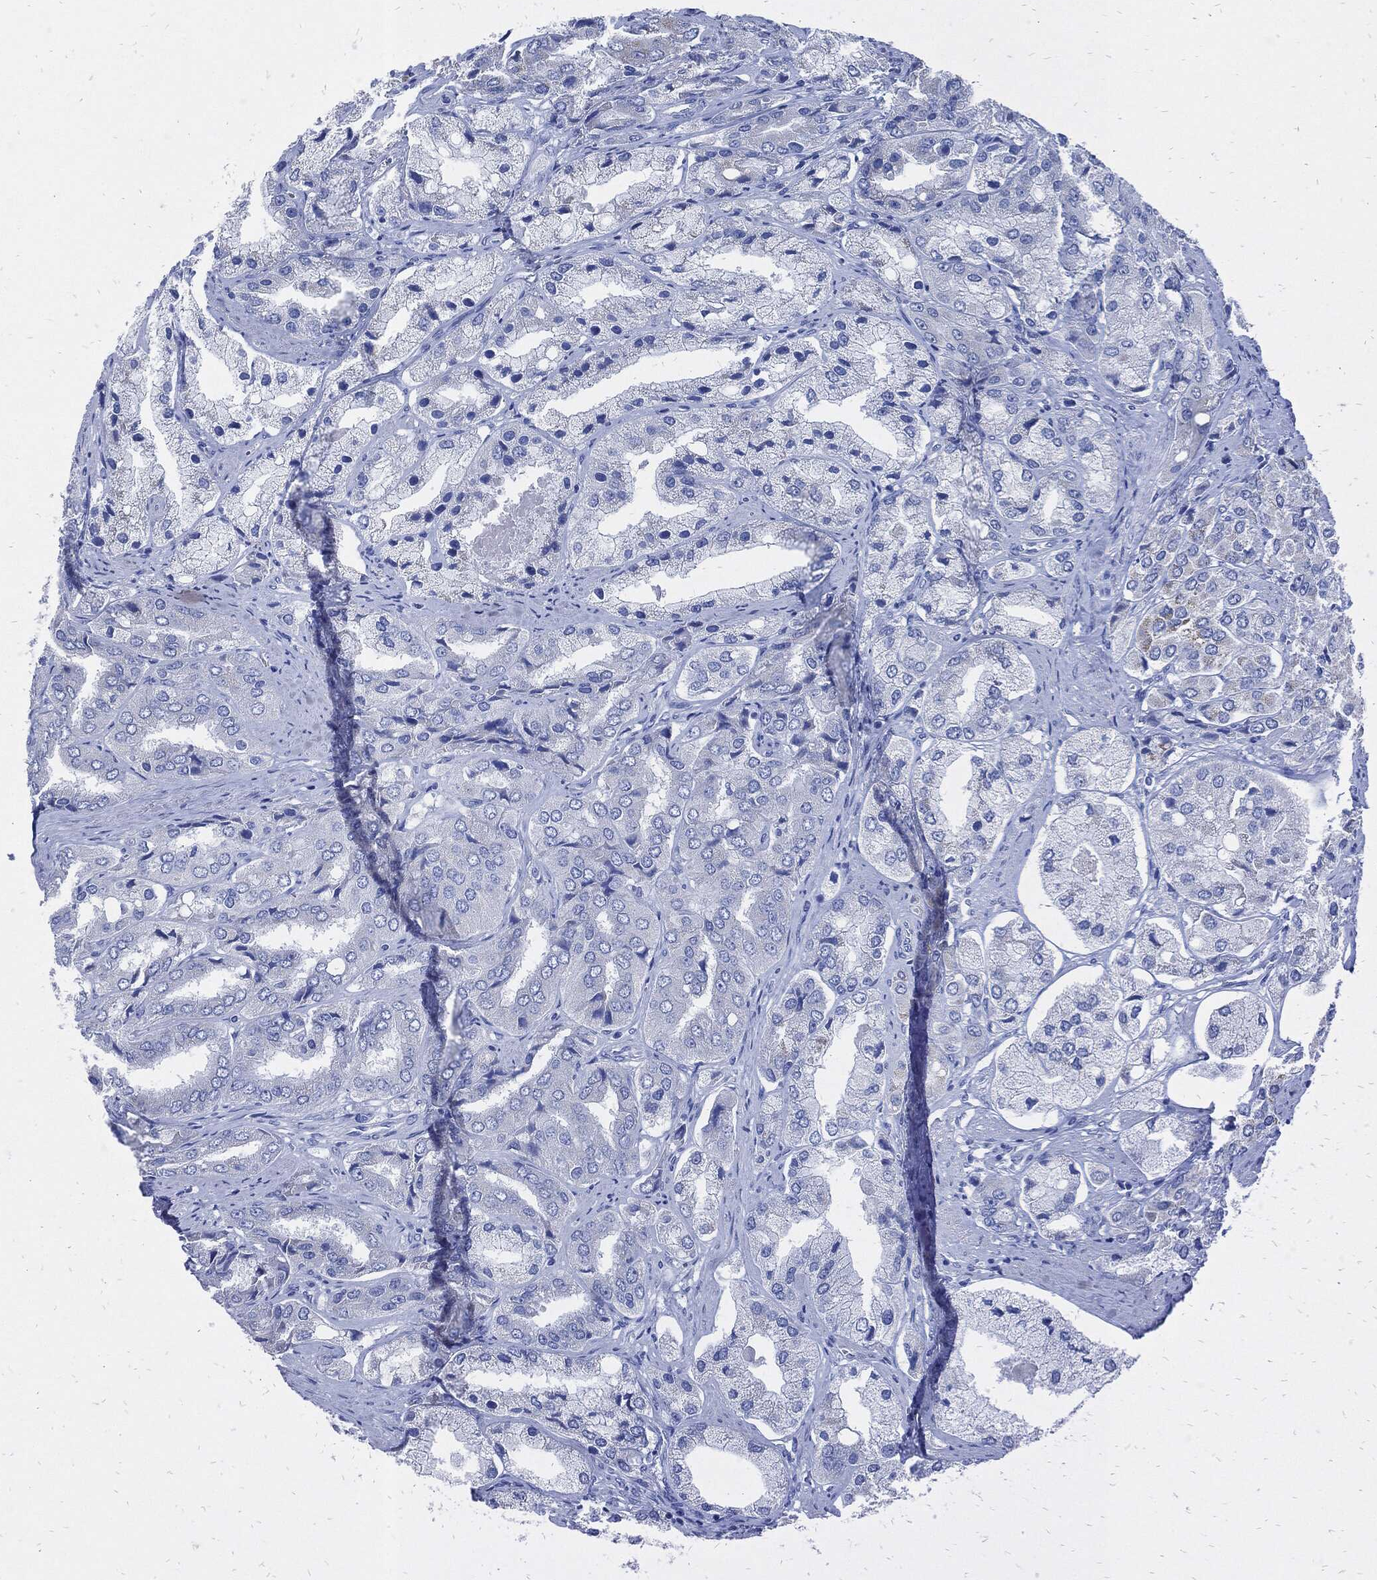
{"staining": {"intensity": "negative", "quantity": "none", "location": "none"}, "tissue": "prostate cancer", "cell_type": "Tumor cells", "image_type": "cancer", "snomed": [{"axis": "morphology", "description": "Adenocarcinoma, Low grade"}, {"axis": "topography", "description": "Prostate"}], "caption": "IHC image of neoplastic tissue: human prostate adenocarcinoma (low-grade) stained with DAB displays no significant protein staining in tumor cells.", "gene": "FABP4", "patient": {"sex": "male", "age": 69}}